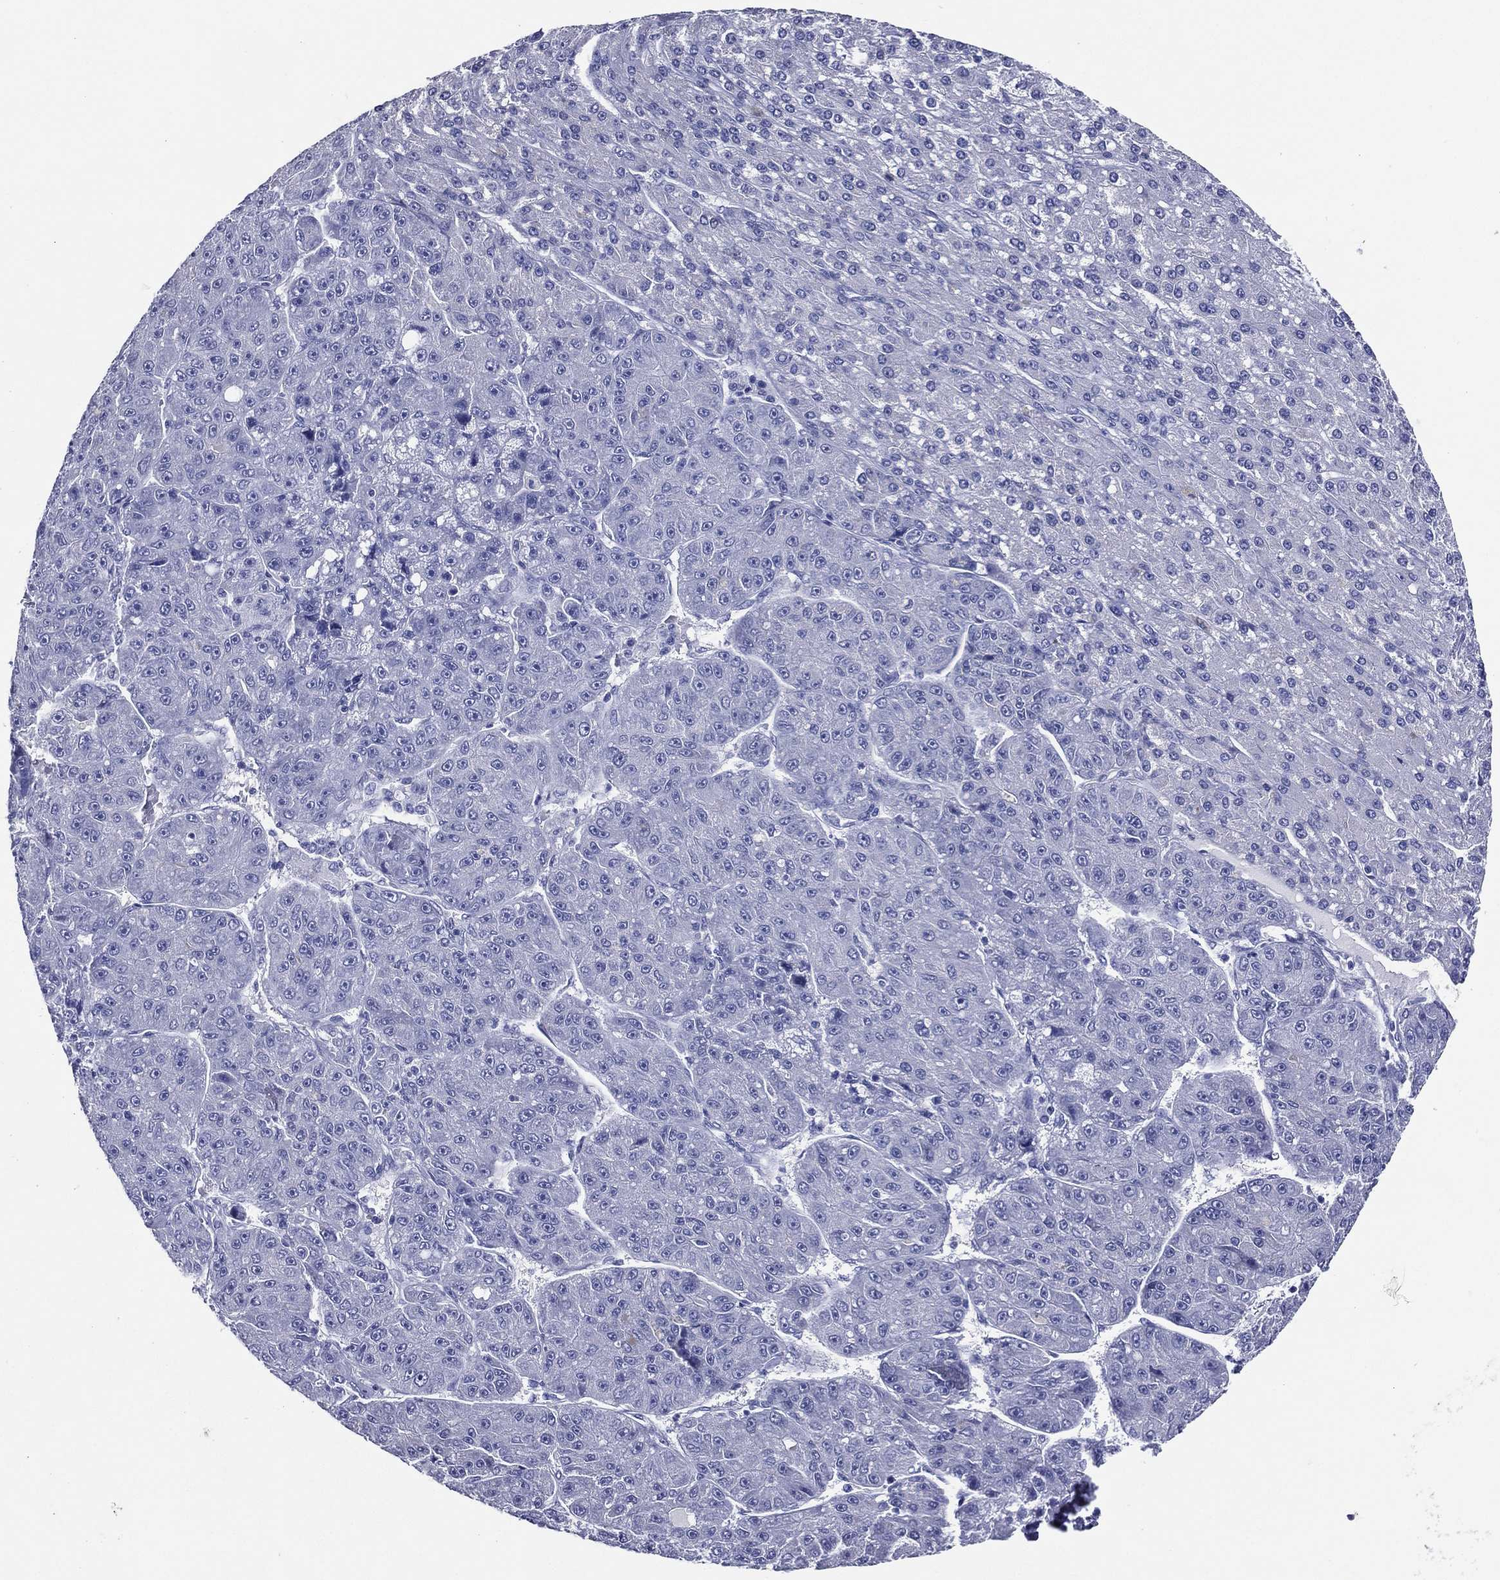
{"staining": {"intensity": "negative", "quantity": "none", "location": "none"}, "tissue": "liver cancer", "cell_type": "Tumor cells", "image_type": "cancer", "snomed": [{"axis": "morphology", "description": "Carcinoma, Hepatocellular, NOS"}, {"axis": "topography", "description": "Liver"}], "caption": "Immunohistochemistry histopathology image of human hepatocellular carcinoma (liver) stained for a protein (brown), which displays no positivity in tumor cells.", "gene": "TFAP2A", "patient": {"sex": "male", "age": 67}}